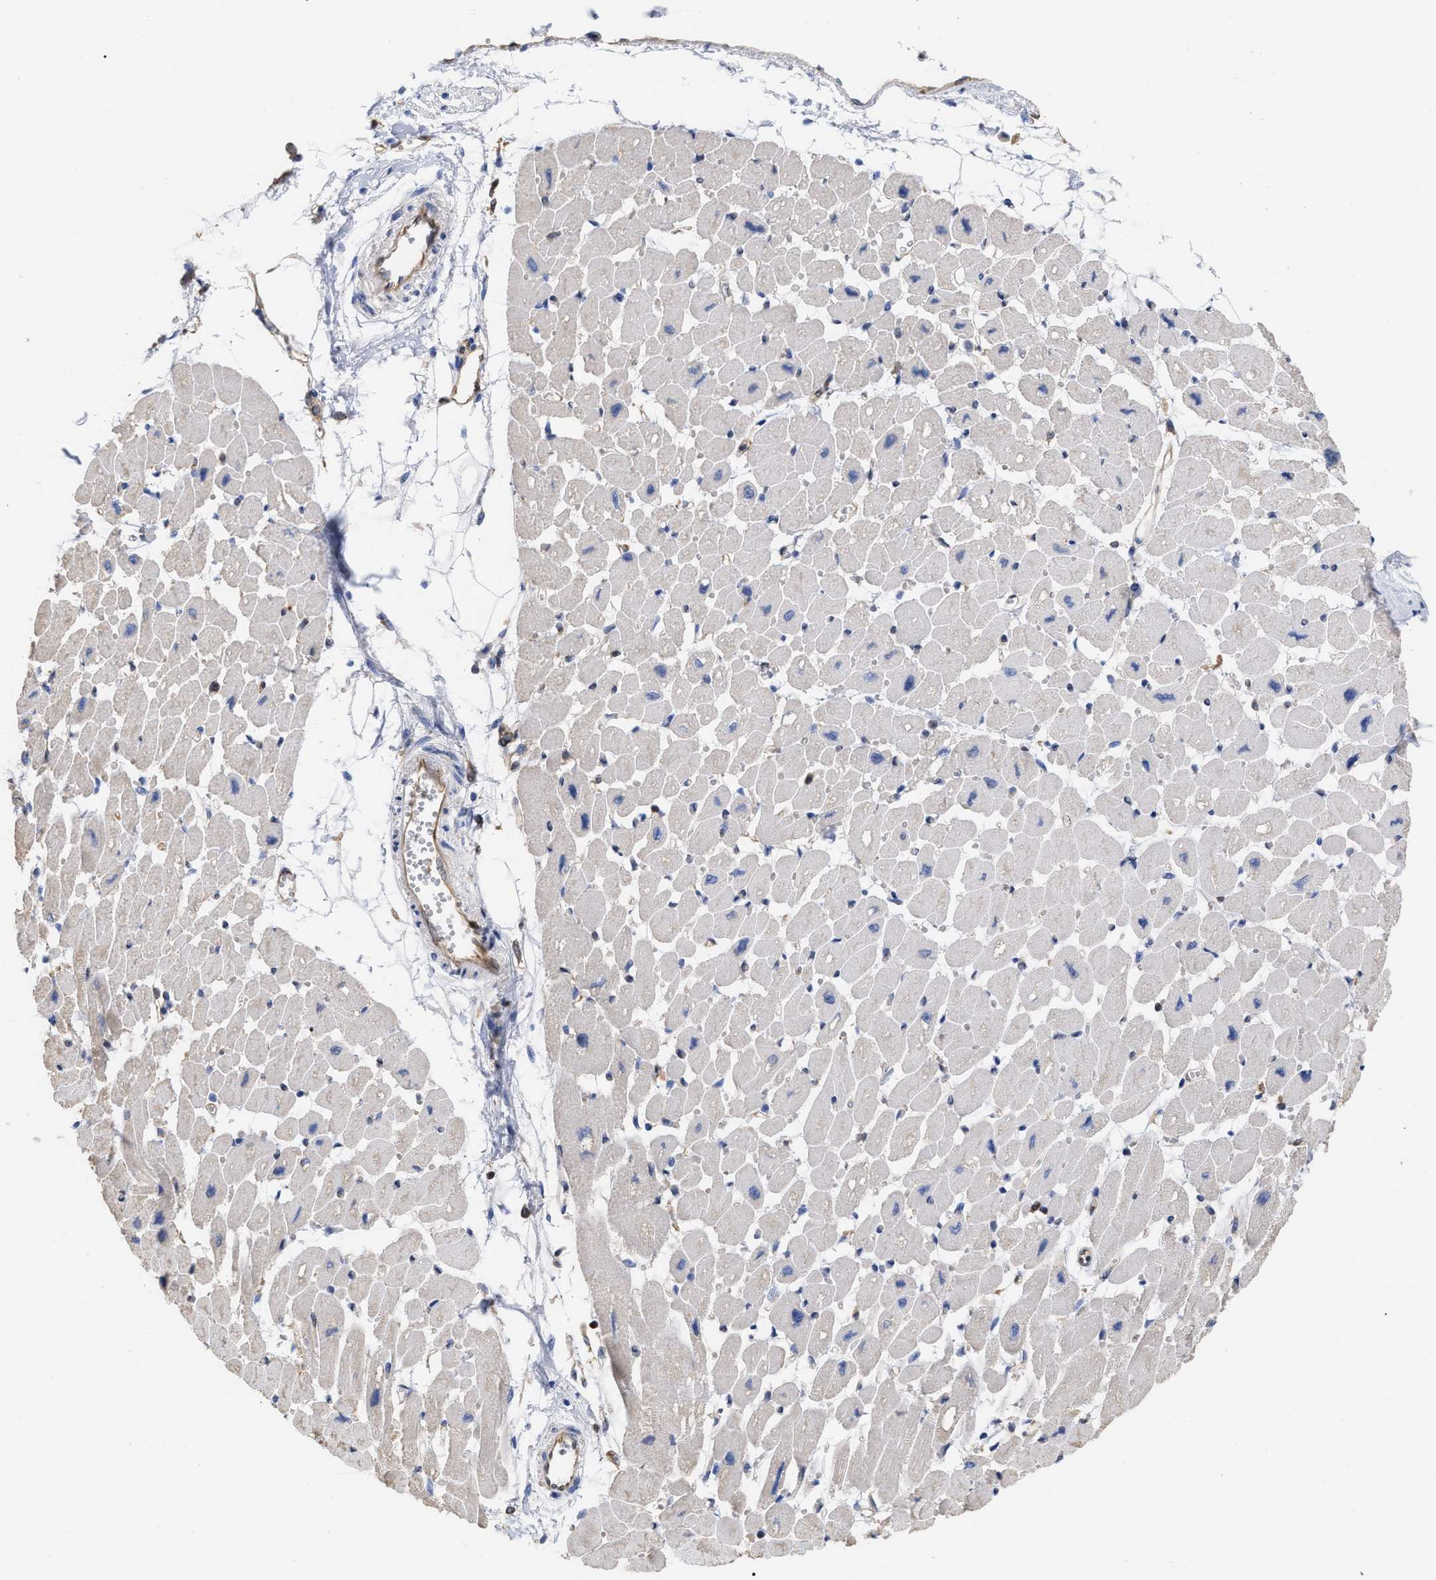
{"staining": {"intensity": "negative", "quantity": "none", "location": "none"}, "tissue": "heart muscle", "cell_type": "Cardiomyocytes", "image_type": "normal", "snomed": [{"axis": "morphology", "description": "Normal tissue, NOS"}, {"axis": "topography", "description": "Heart"}], "caption": "High power microscopy photomicrograph of an immunohistochemistry image of benign heart muscle, revealing no significant expression in cardiomyocytes. Brightfield microscopy of IHC stained with DAB (3,3'-diaminobenzidine) (brown) and hematoxylin (blue), captured at high magnification.", "gene": "GIMAP4", "patient": {"sex": "female", "age": 54}}